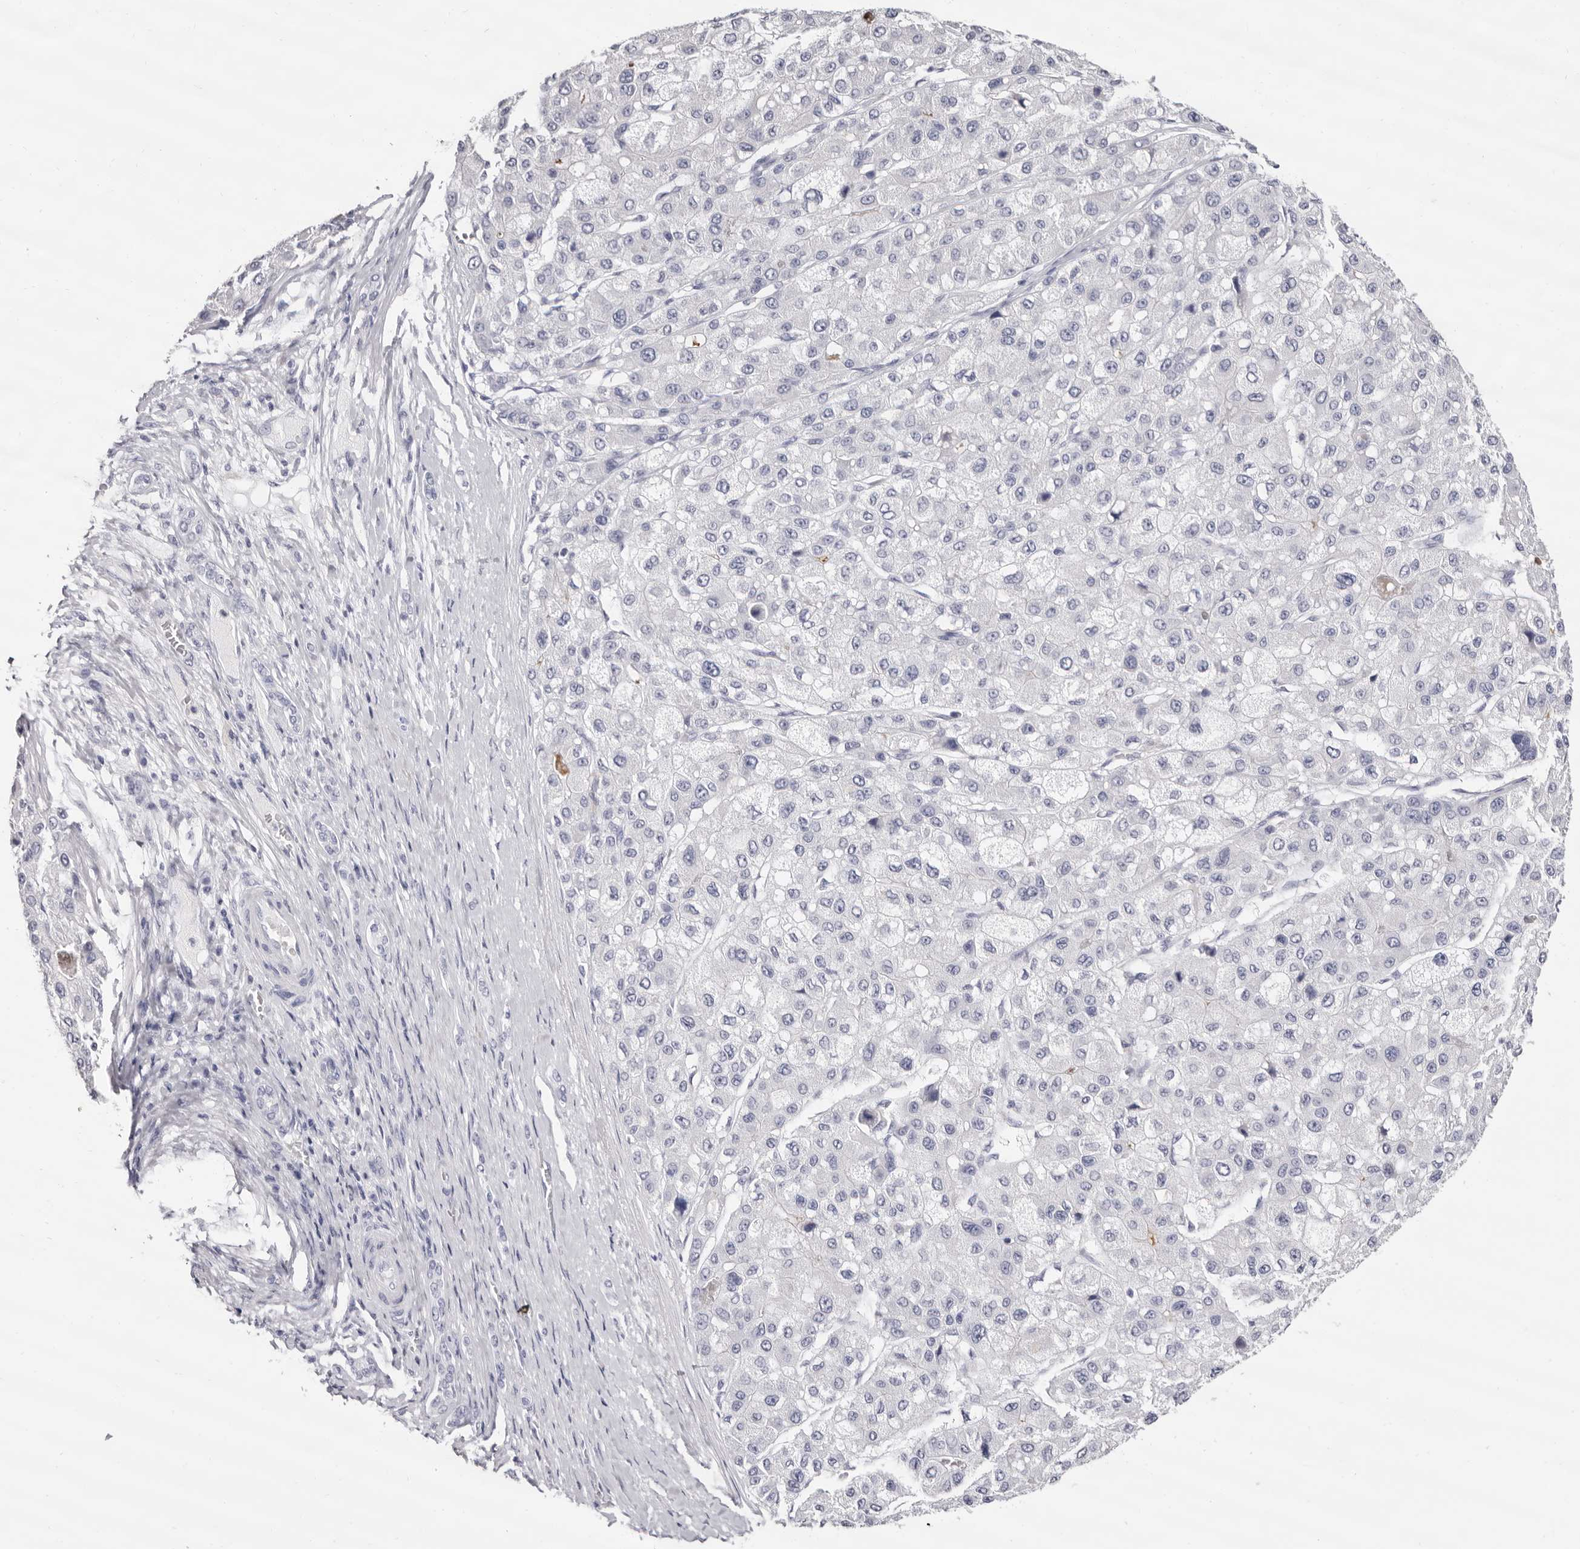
{"staining": {"intensity": "negative", "quantity": "none", "location": "none"}, "tissue": "liver cancer", "cell_type": "Tumor cells", "image_type": "cancer", "snomed": [{"axis": "morphology", "description": "Carcinoma, Hepatocellular, NOS"}, {"axis": "topography", "description": "Liver"}], "caption": "Immunohistochemistry micrograph of human liver cancer (hepatocellular carcinoma) stained for a protein (brown), which demonstrates no expression in tumor cells.", "gene": "LPO", "patient": {"sex": "male", "age": 80}}